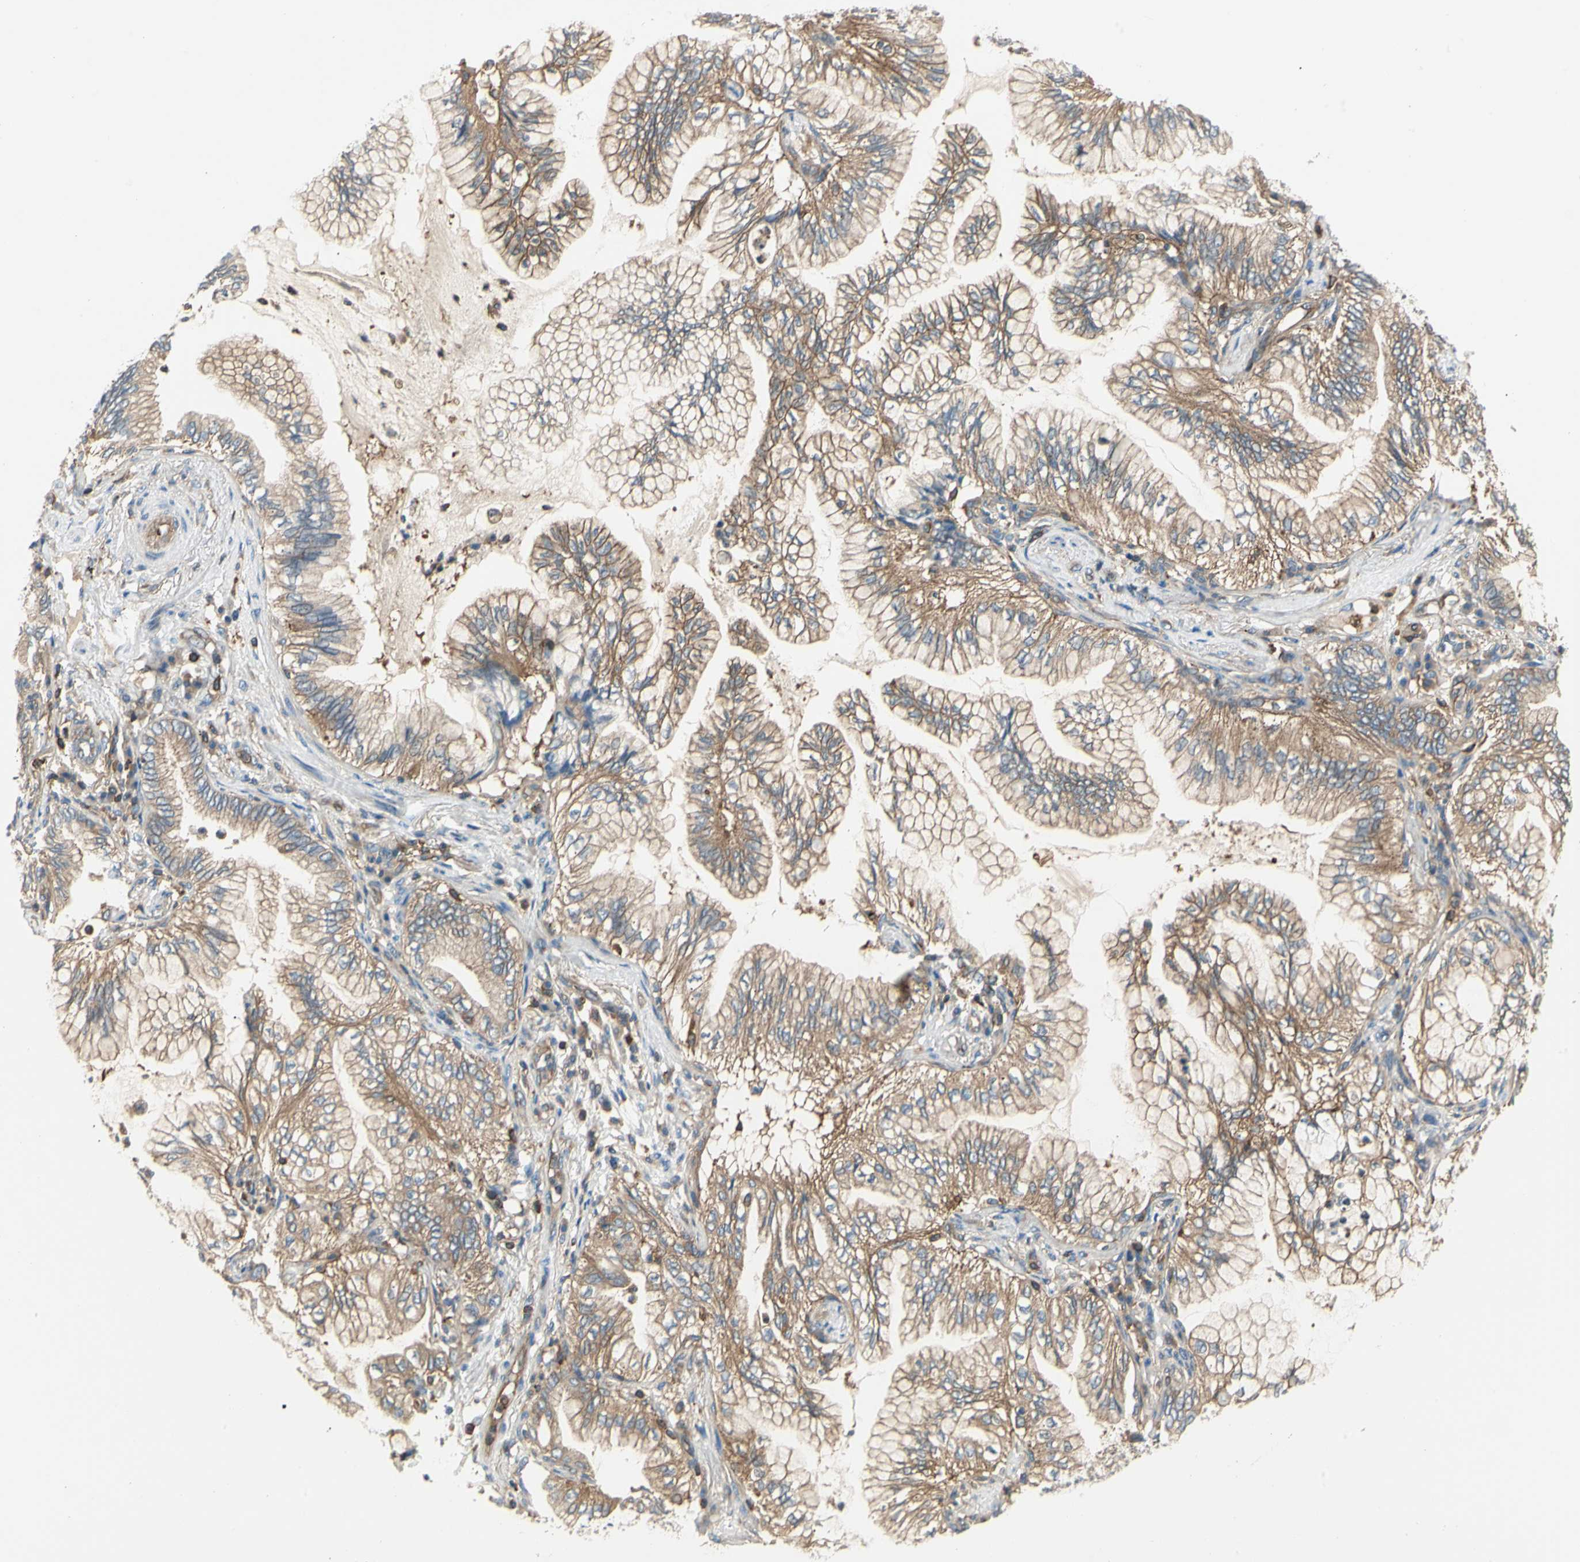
{"staining": {"intensity": "moderate", "quantity": ">75%", "location": "cytoplasmic/membranous"}, "tissue": "lung cancer", "cell_type": "Tumor cells", "image_type": "cancer", "snomed": [{"axis": "morphology", "description": "Normal tissue, NOS"}, {"axis": "morphology", "description": "Adenocarcinoma, NOS"}, {"axis": "topography", "description": "Bronchus"}, {"axis": "topography", "description": "Lung"}], "caption": "Lung cancer stained for a protein displays moderate cytoplasmic/membranous positivity in tumor cells.", "gene": "CAPZA2", "patient": {"sex": "female", "age": 70}}